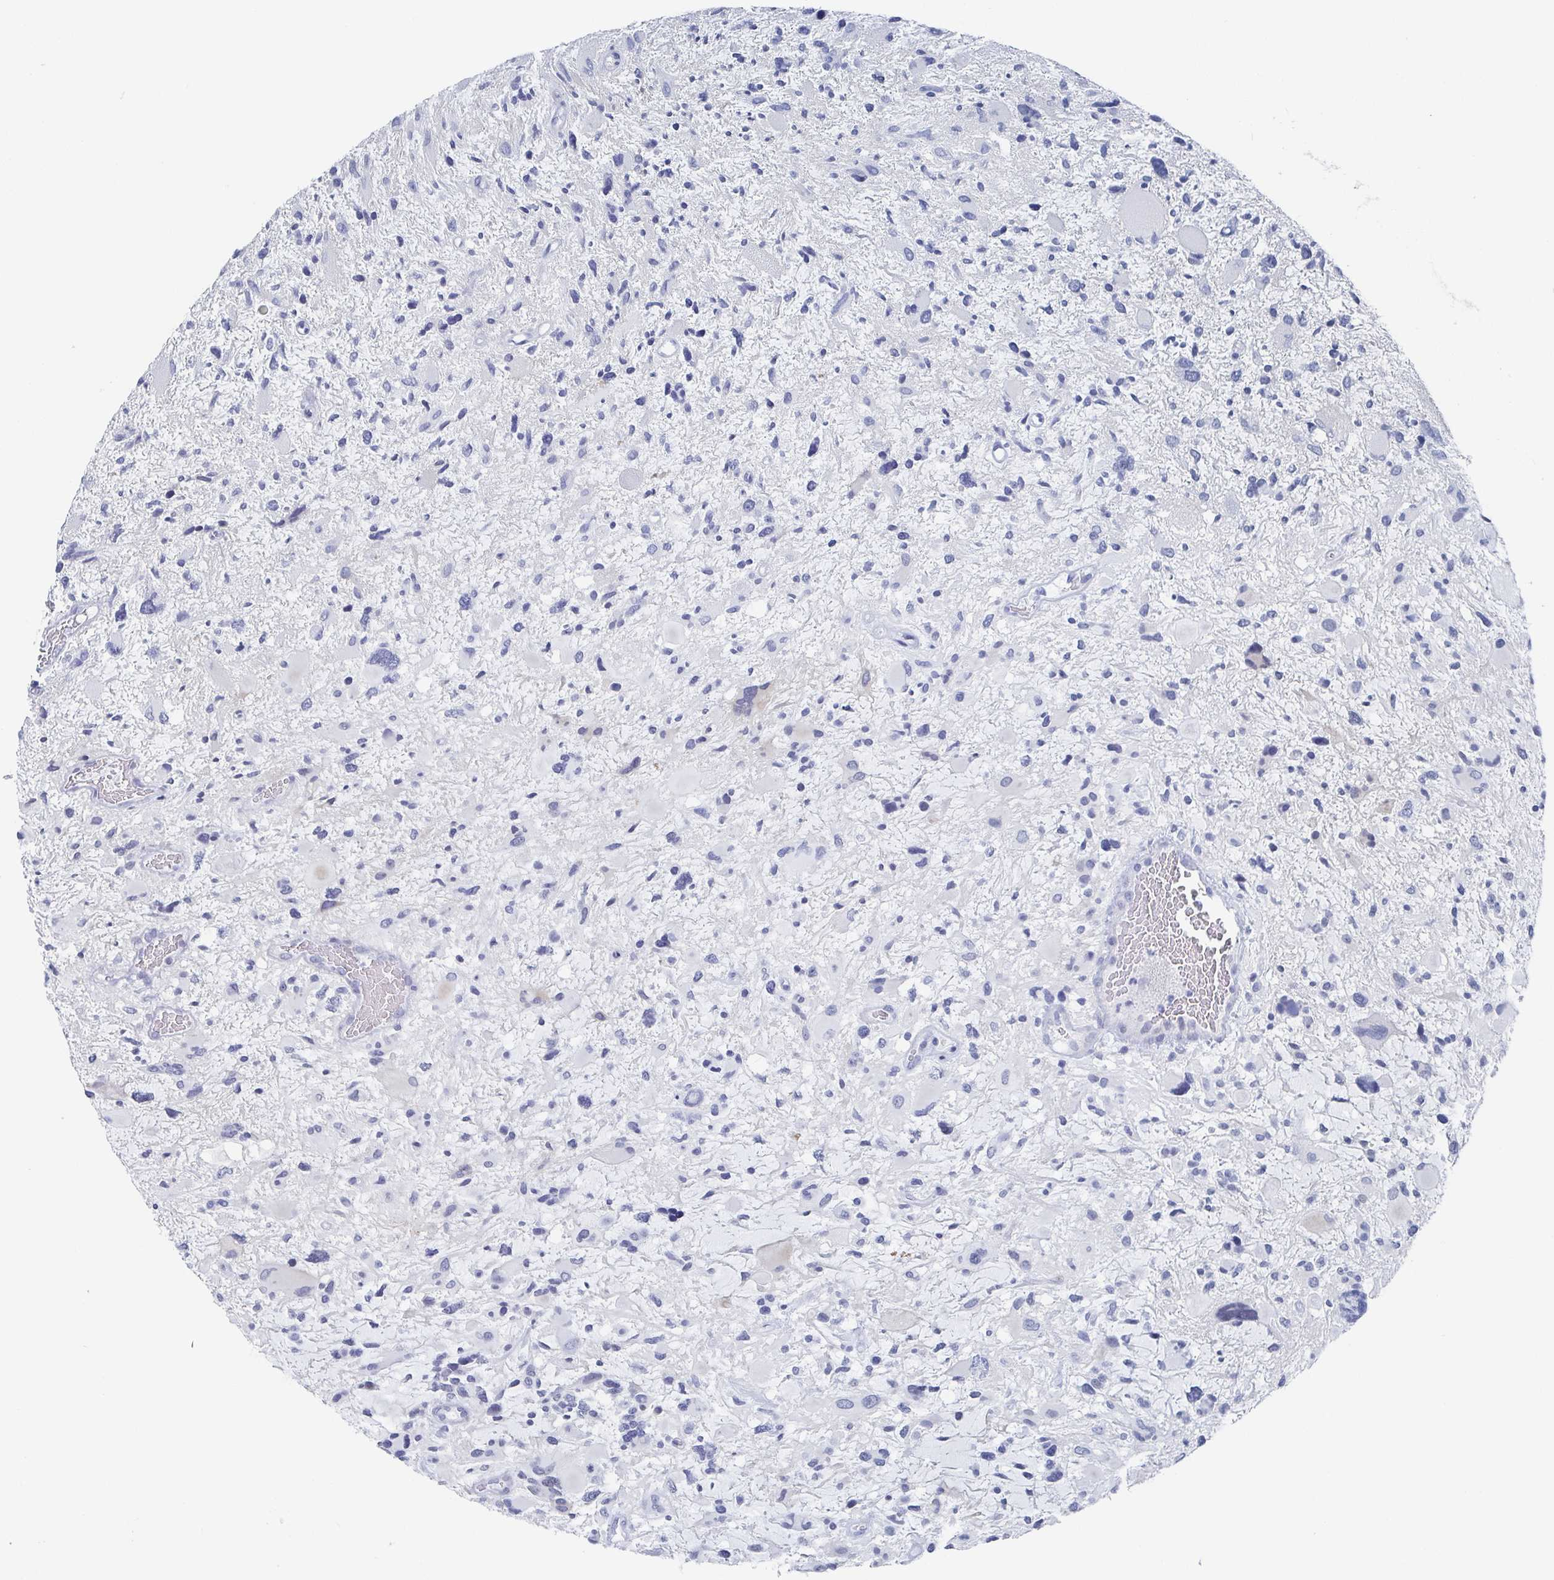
{"staining": {"intensity": "negative", "quantity": "none", "location": "none"}, "tissue": "glioma", "cell_type": "Tumor cells", "image_type": "cancer", "snomed": [{"axis": "morphology", "description": "Glioma, malignant, High grade"}, {"axis": "topography", "description": "Brain"}], "caption": "Immunohistochemistry of malignant glioma (high-grade) demonstrates no positivity in tumor cells.", "gene": "CAMKV", "patient": {"sex": "female", "age": 11}}